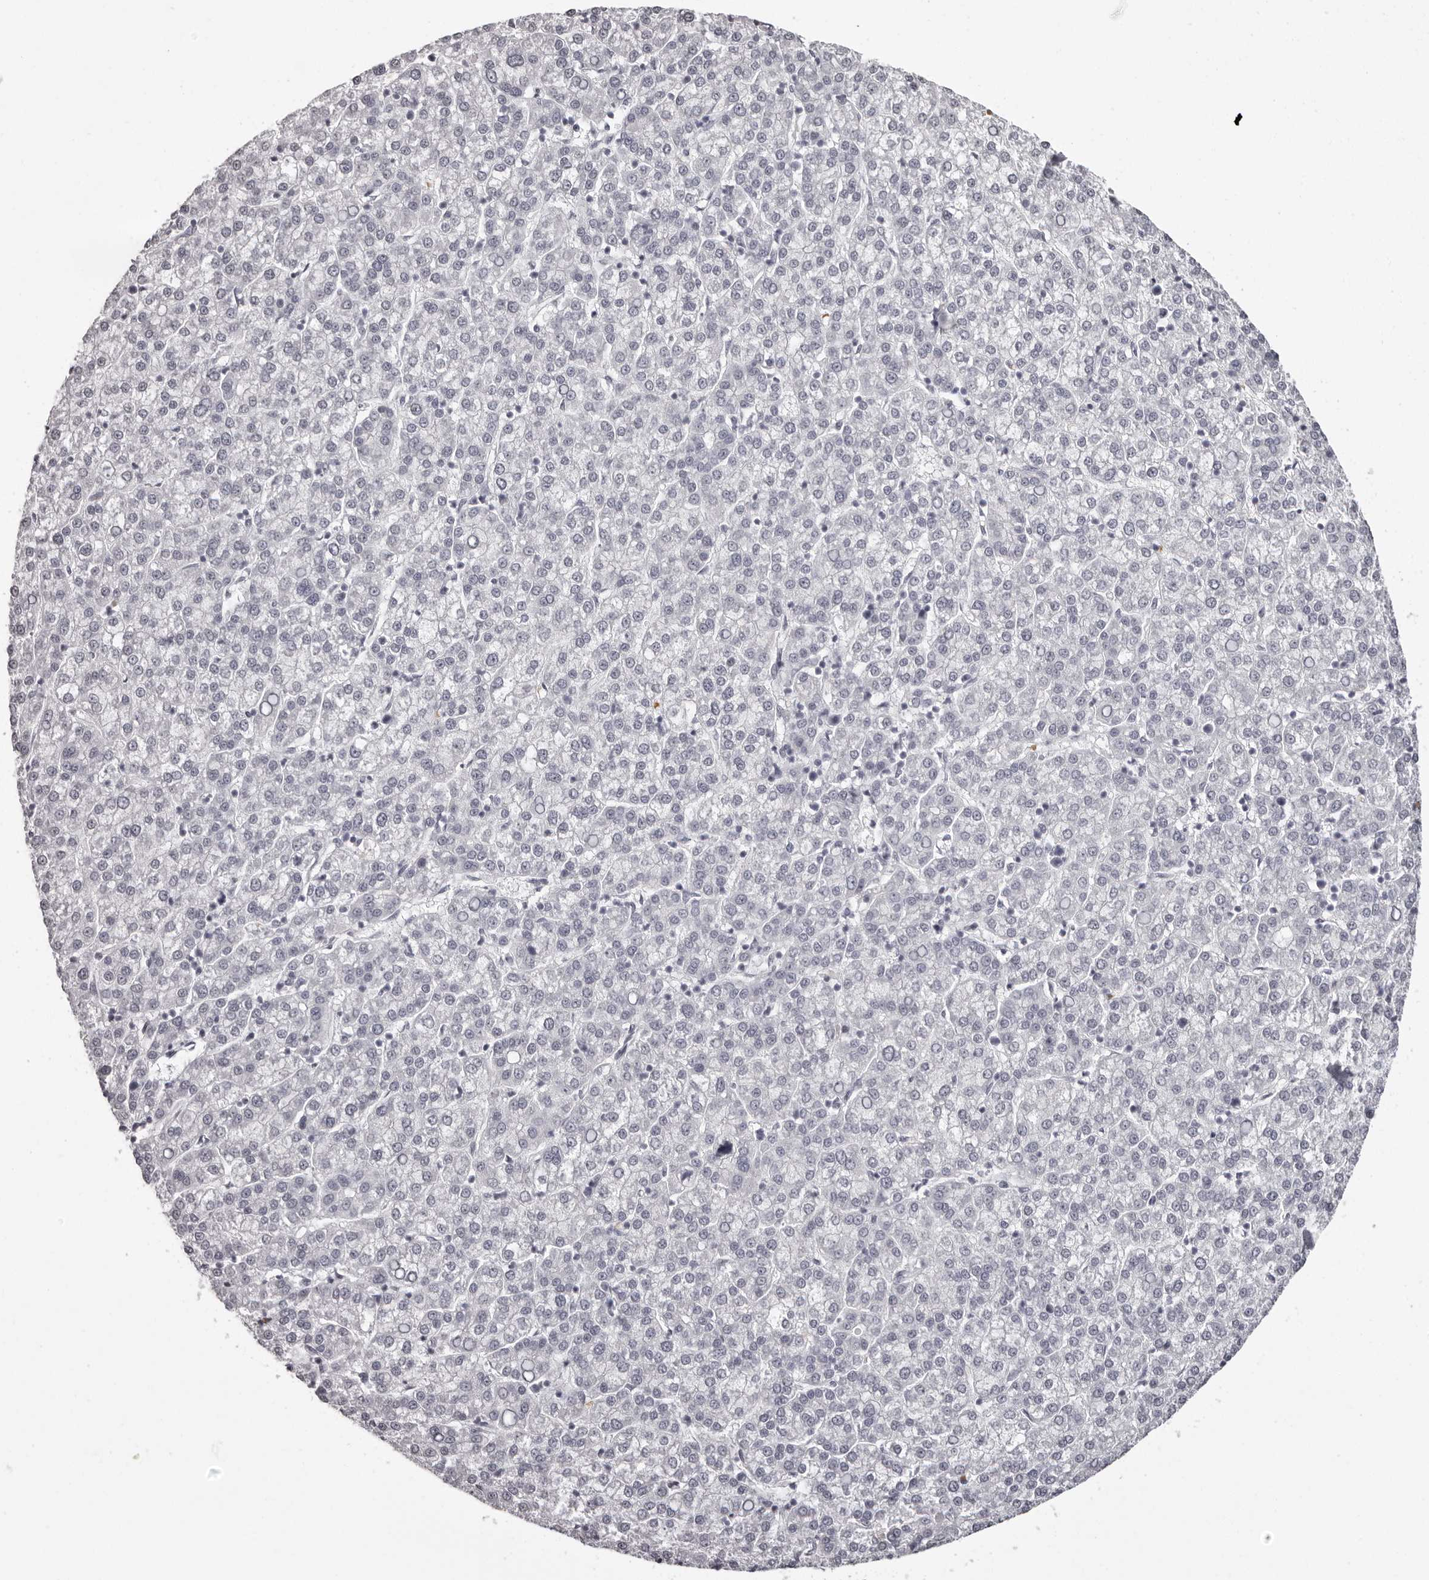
{"staining": {"intensity": "negative", "quantity": "none", "location": "none"}, "tissue": "liver cancer", "cell_type": "Tumor cells", "image_type": "cancer", "snomed": [{"axis": "morphology", "description": "Carcinoma, Hepatocellular, NOS"}, {"axis": "topography", "description": "Liver"}], "caption": "Tumor cells show no significant staining in hepatocellular carcinoma (liver).", "gene": "C8orf74", "patient": {"sex": "female", "age": 58}}